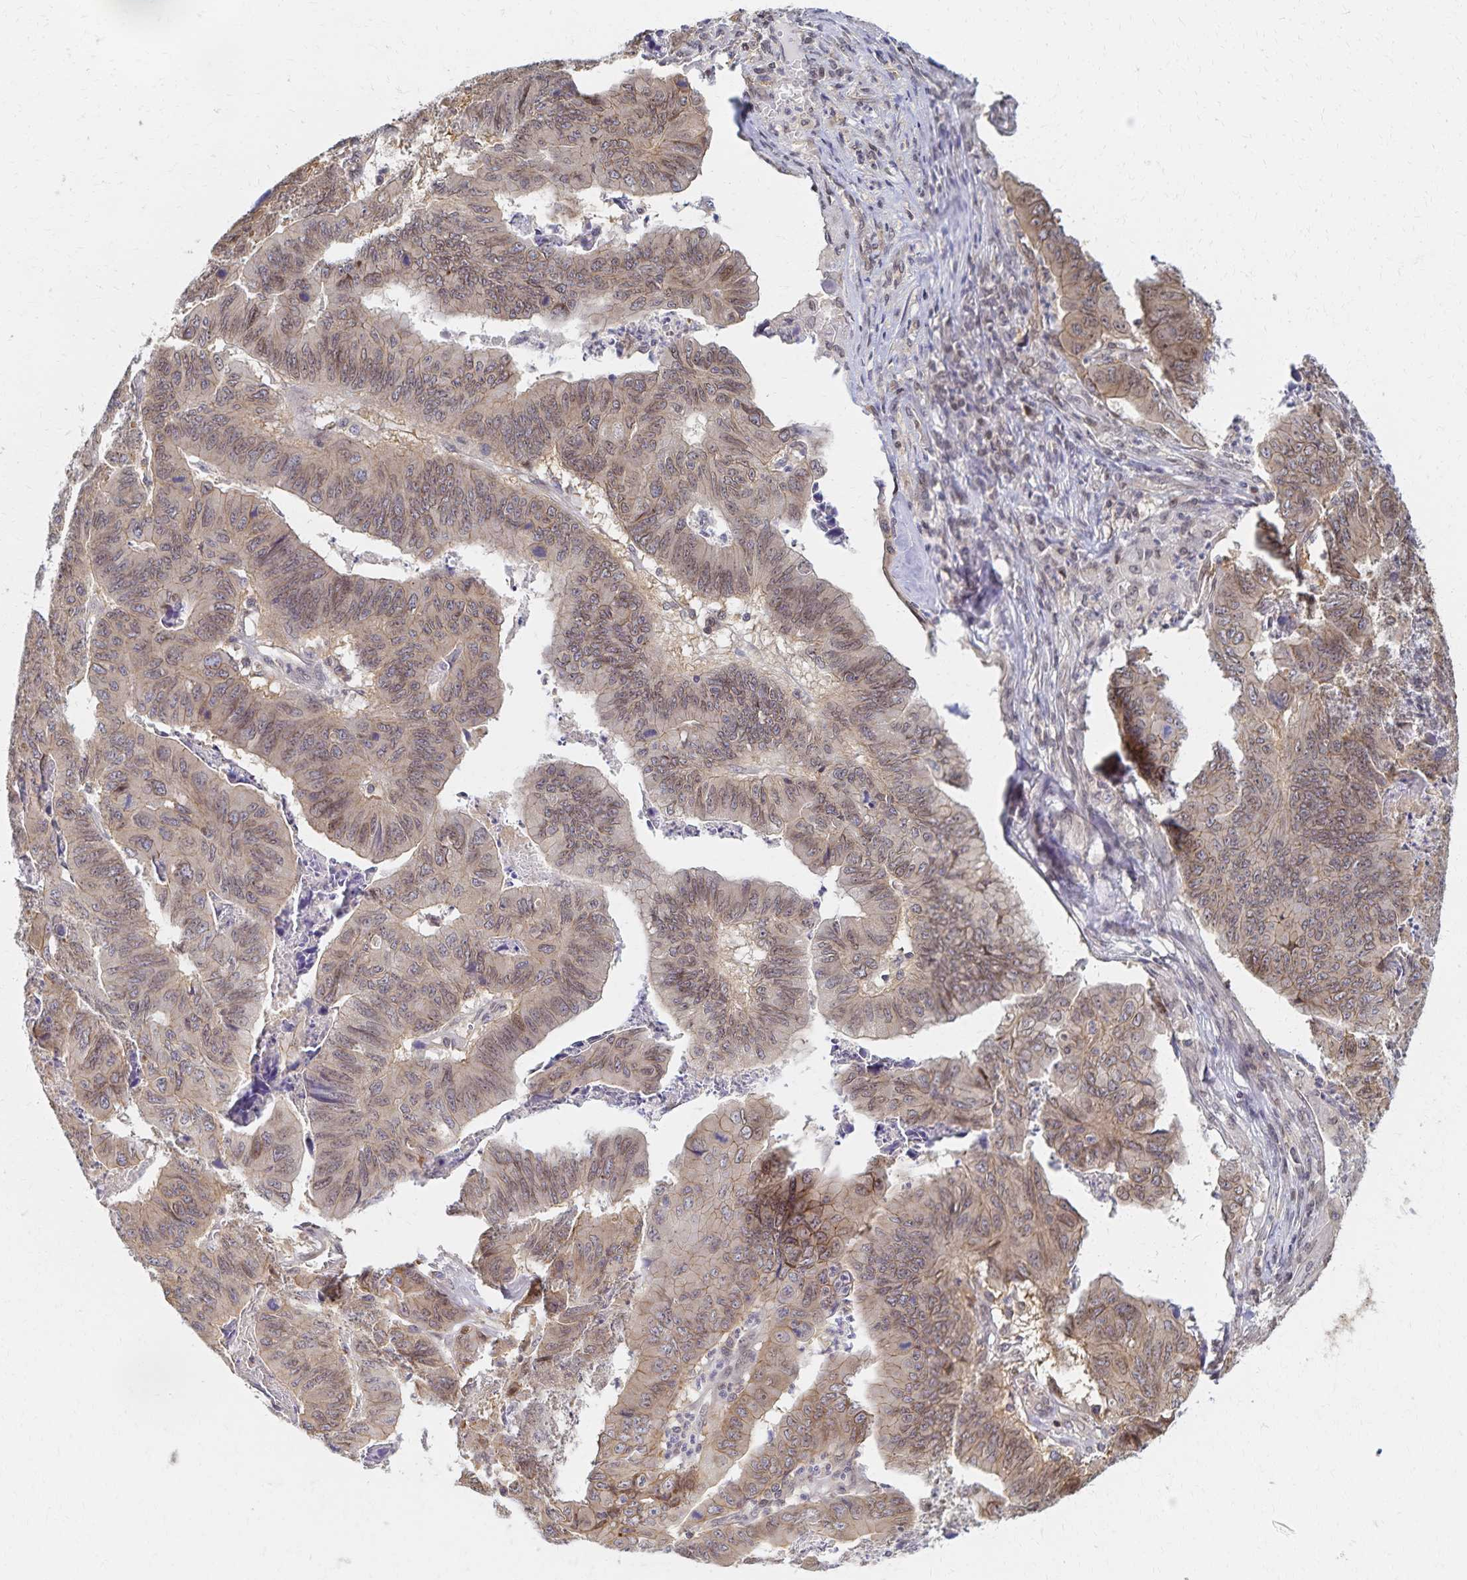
{"staining": {"intensity": "weak", "quantity": "25%-75%", "location": "cytoplasmic/membranous,nuclear"}, "tissue": "stomach cancer", "cell_type": "Tumor cells", "image_type": "cancer", "snomed": [{"axis": "morphology", "description": "Adenocarcinoma, NOS"}, {"axis": "topography", "description": "Stomach, lower"}], "caption": "Brown immunohistochemical staining in human stomach adenocarcinoma exhibits weak cytoplasmic/membranous and nuclear positivity in about 25%-75% of tumor cells.", "gene": "RAB9B", "patient": {"sex": "male", "age": 77}}